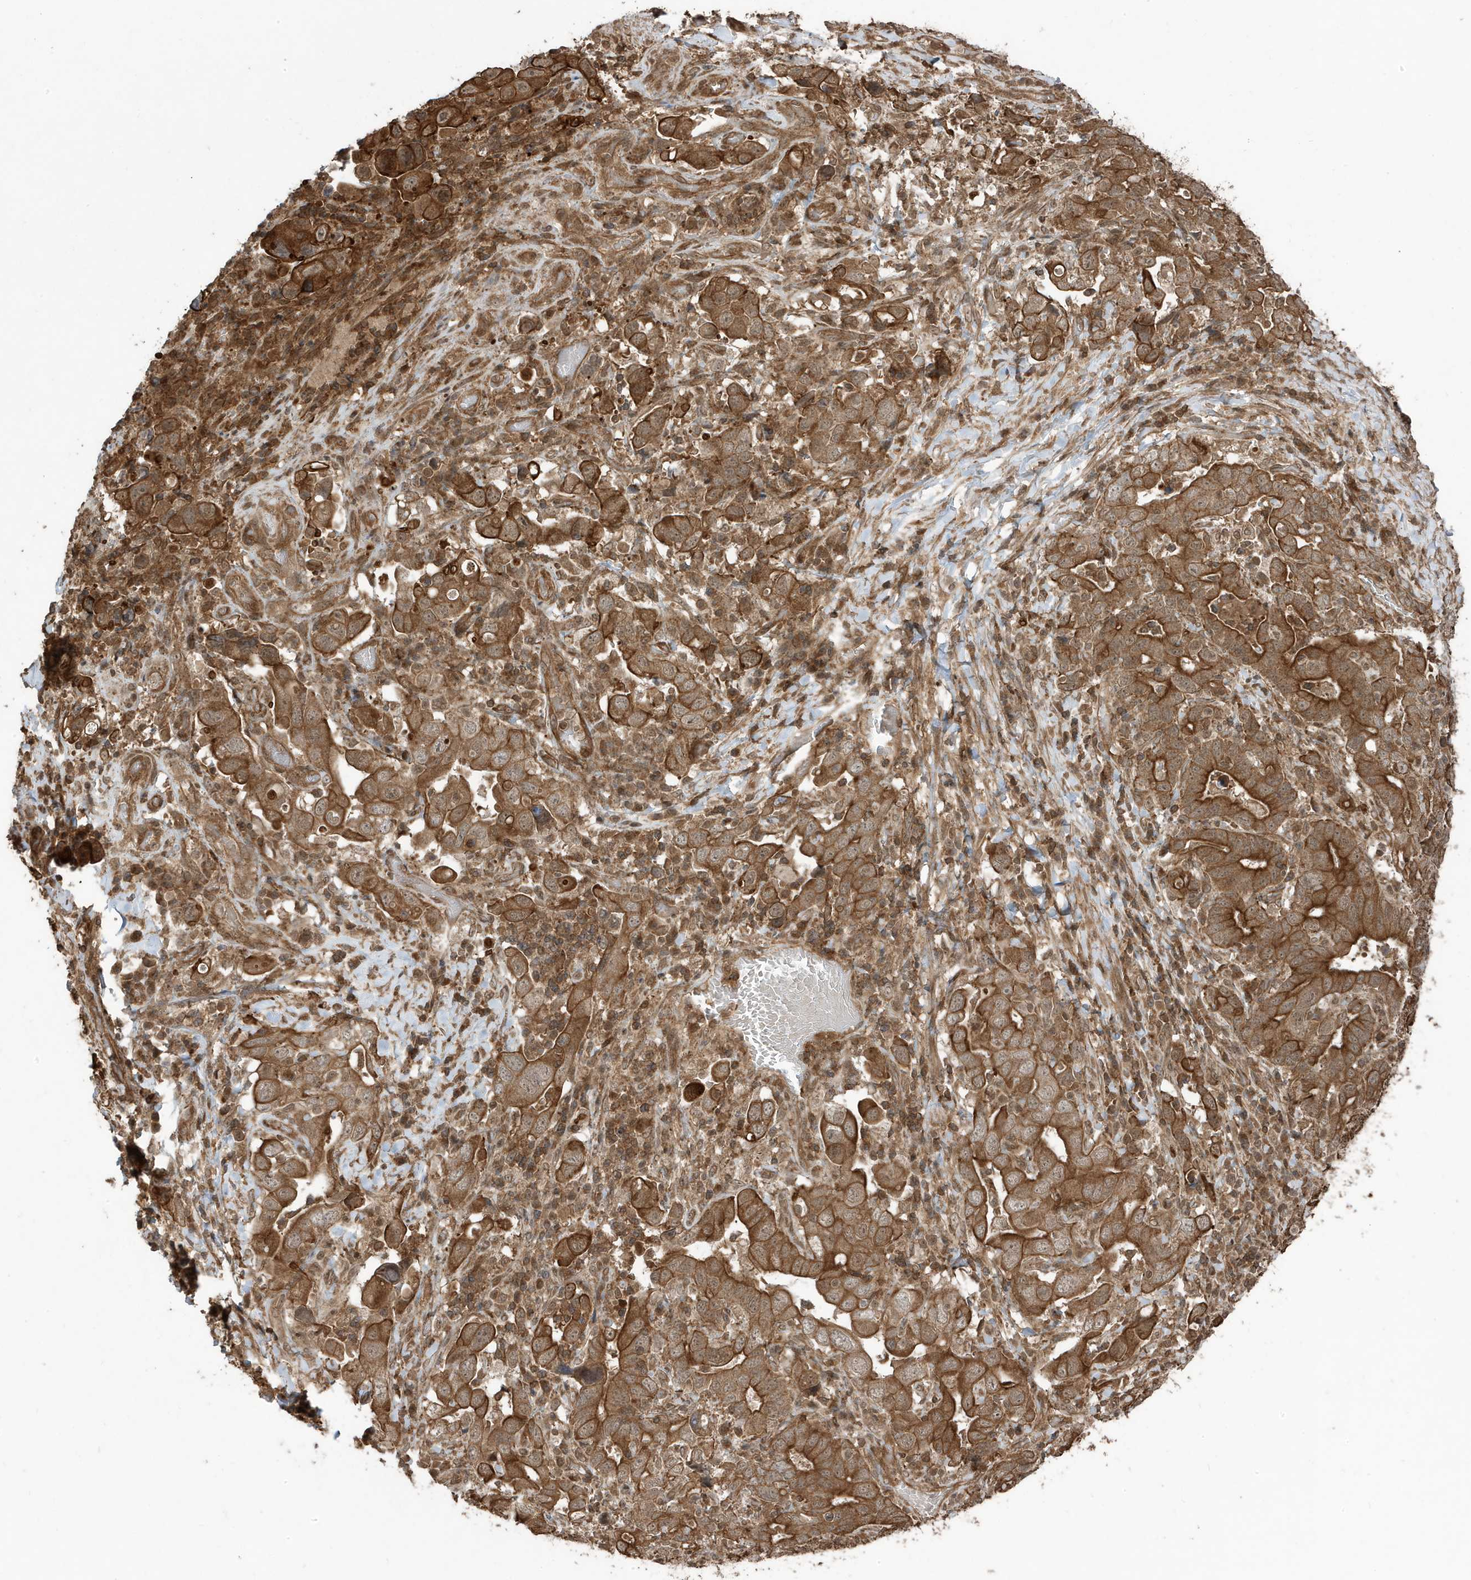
{"staining": {"intensity": "strong", "quantity": ">75%", "location": "cytoplasmic/membranous"}, "tissue": "stomach cancer", "cell_type": "Tumor cells", "image_type": "cancer", "snomed": [{"axis": "morphology", "description": "Adenocarcinoma, NOS"}, {"axis": "topography", "description": "Stomach, upper"}], "caption": "Strong cytoplasmic/membranous protein staining is seen in about >75% of tumor cells in adenocarcinoma (stomach).", "gene": "ASAP1", "patient": {"sex": "male", "age": 62}}